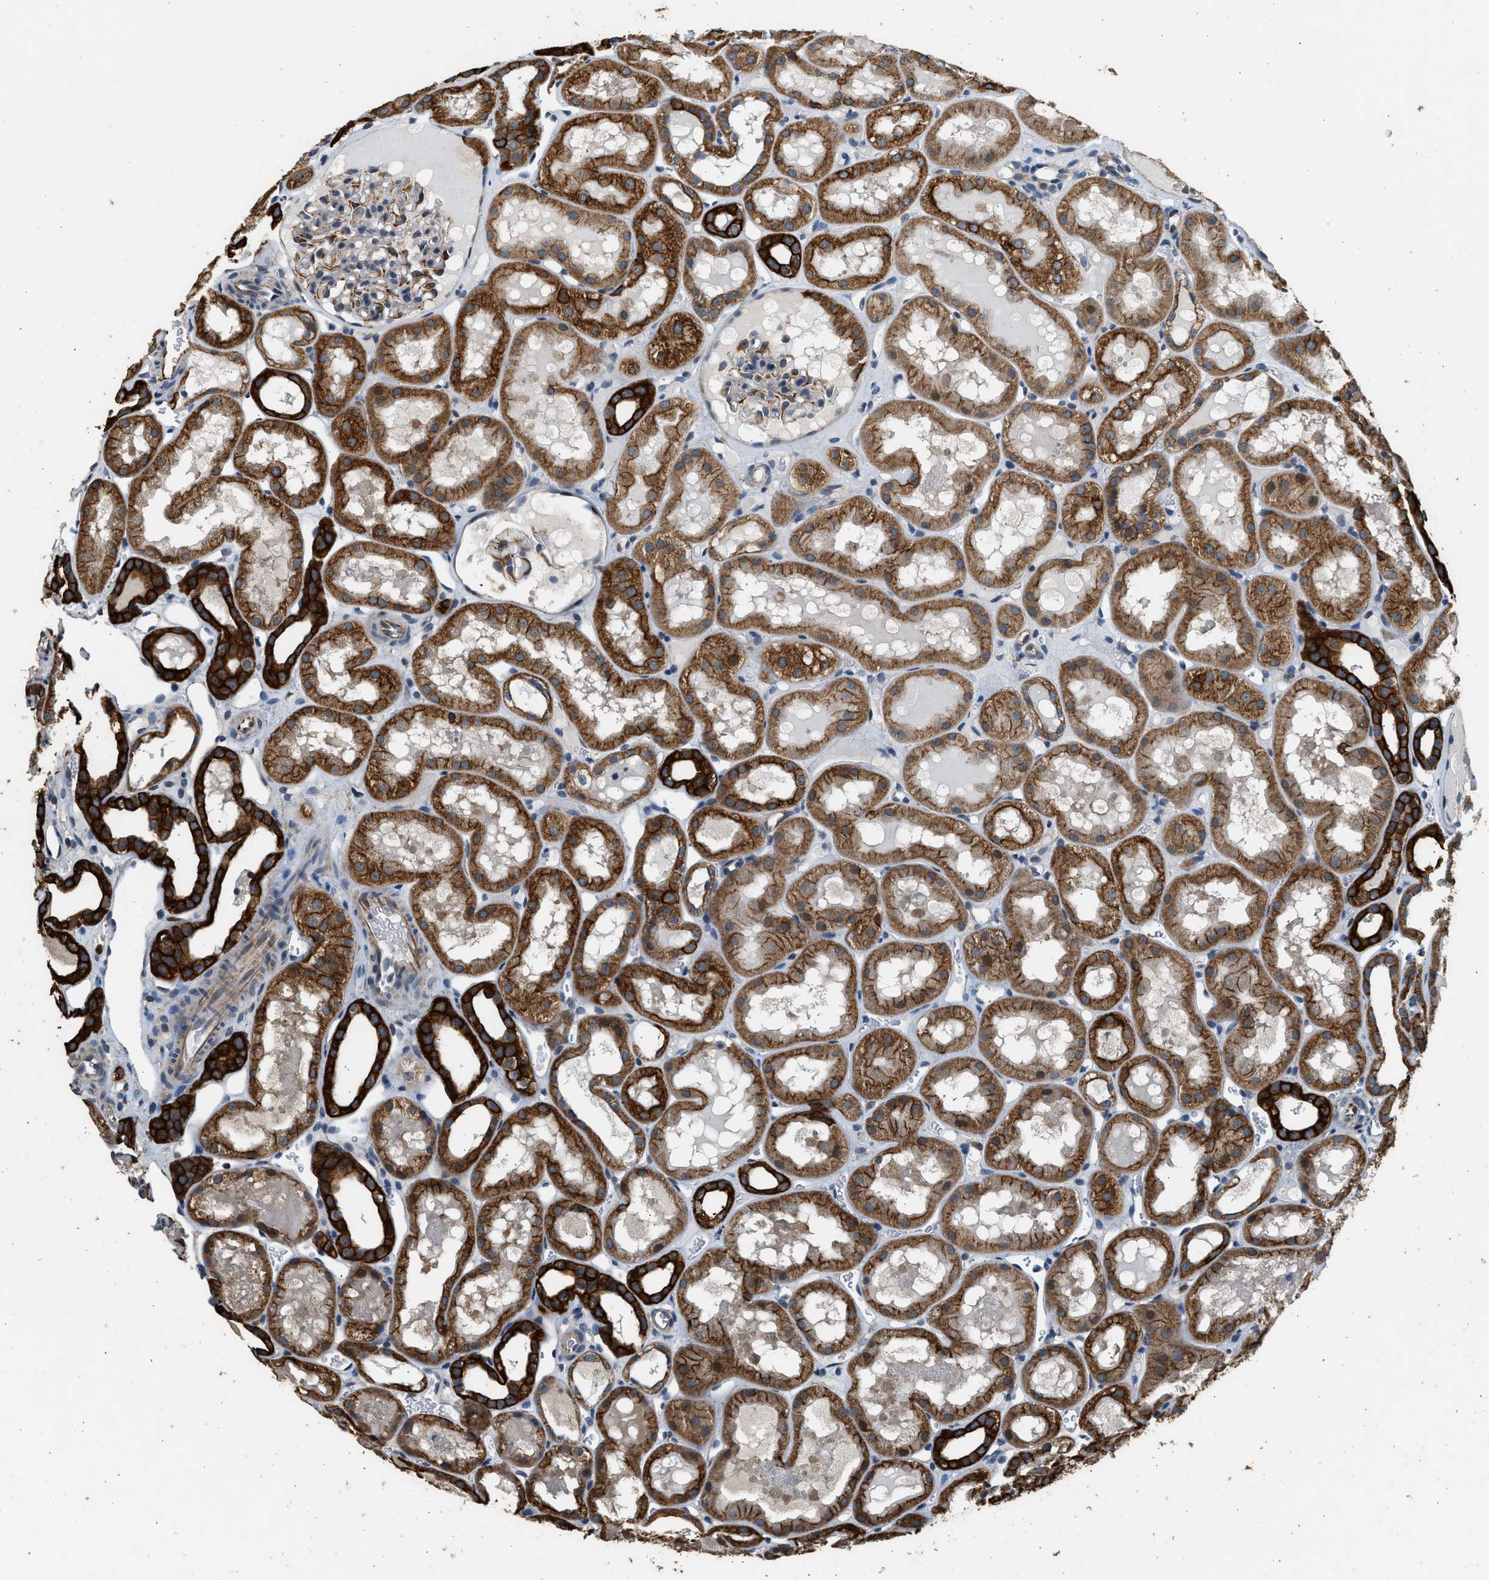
{"staining": {"intensity": "moderate", "quantity": "<25%", "location": "cytoplasmic/membranous"}, "tissue": "kidney", "cell_type": "Cells in glomeruli", "image_type": "normal", "snomed": [{"axis": "morphology", "description": "Normal tissue, NOS"}, {"axis": "topography", "description": "Kidney"}, {"axis": "topography", "description": "Urinary bladder"}], "caption": "Cells in glomeruli demonstrate low levels of moderate cytoplasmic/membranous staining in about <25% of cells in unremarkable human kidney. (Brightfield microscopy of DAB IHC at high magnification).", "gene": "PCLO", "patient": {"sex": "male", "age": 16}}